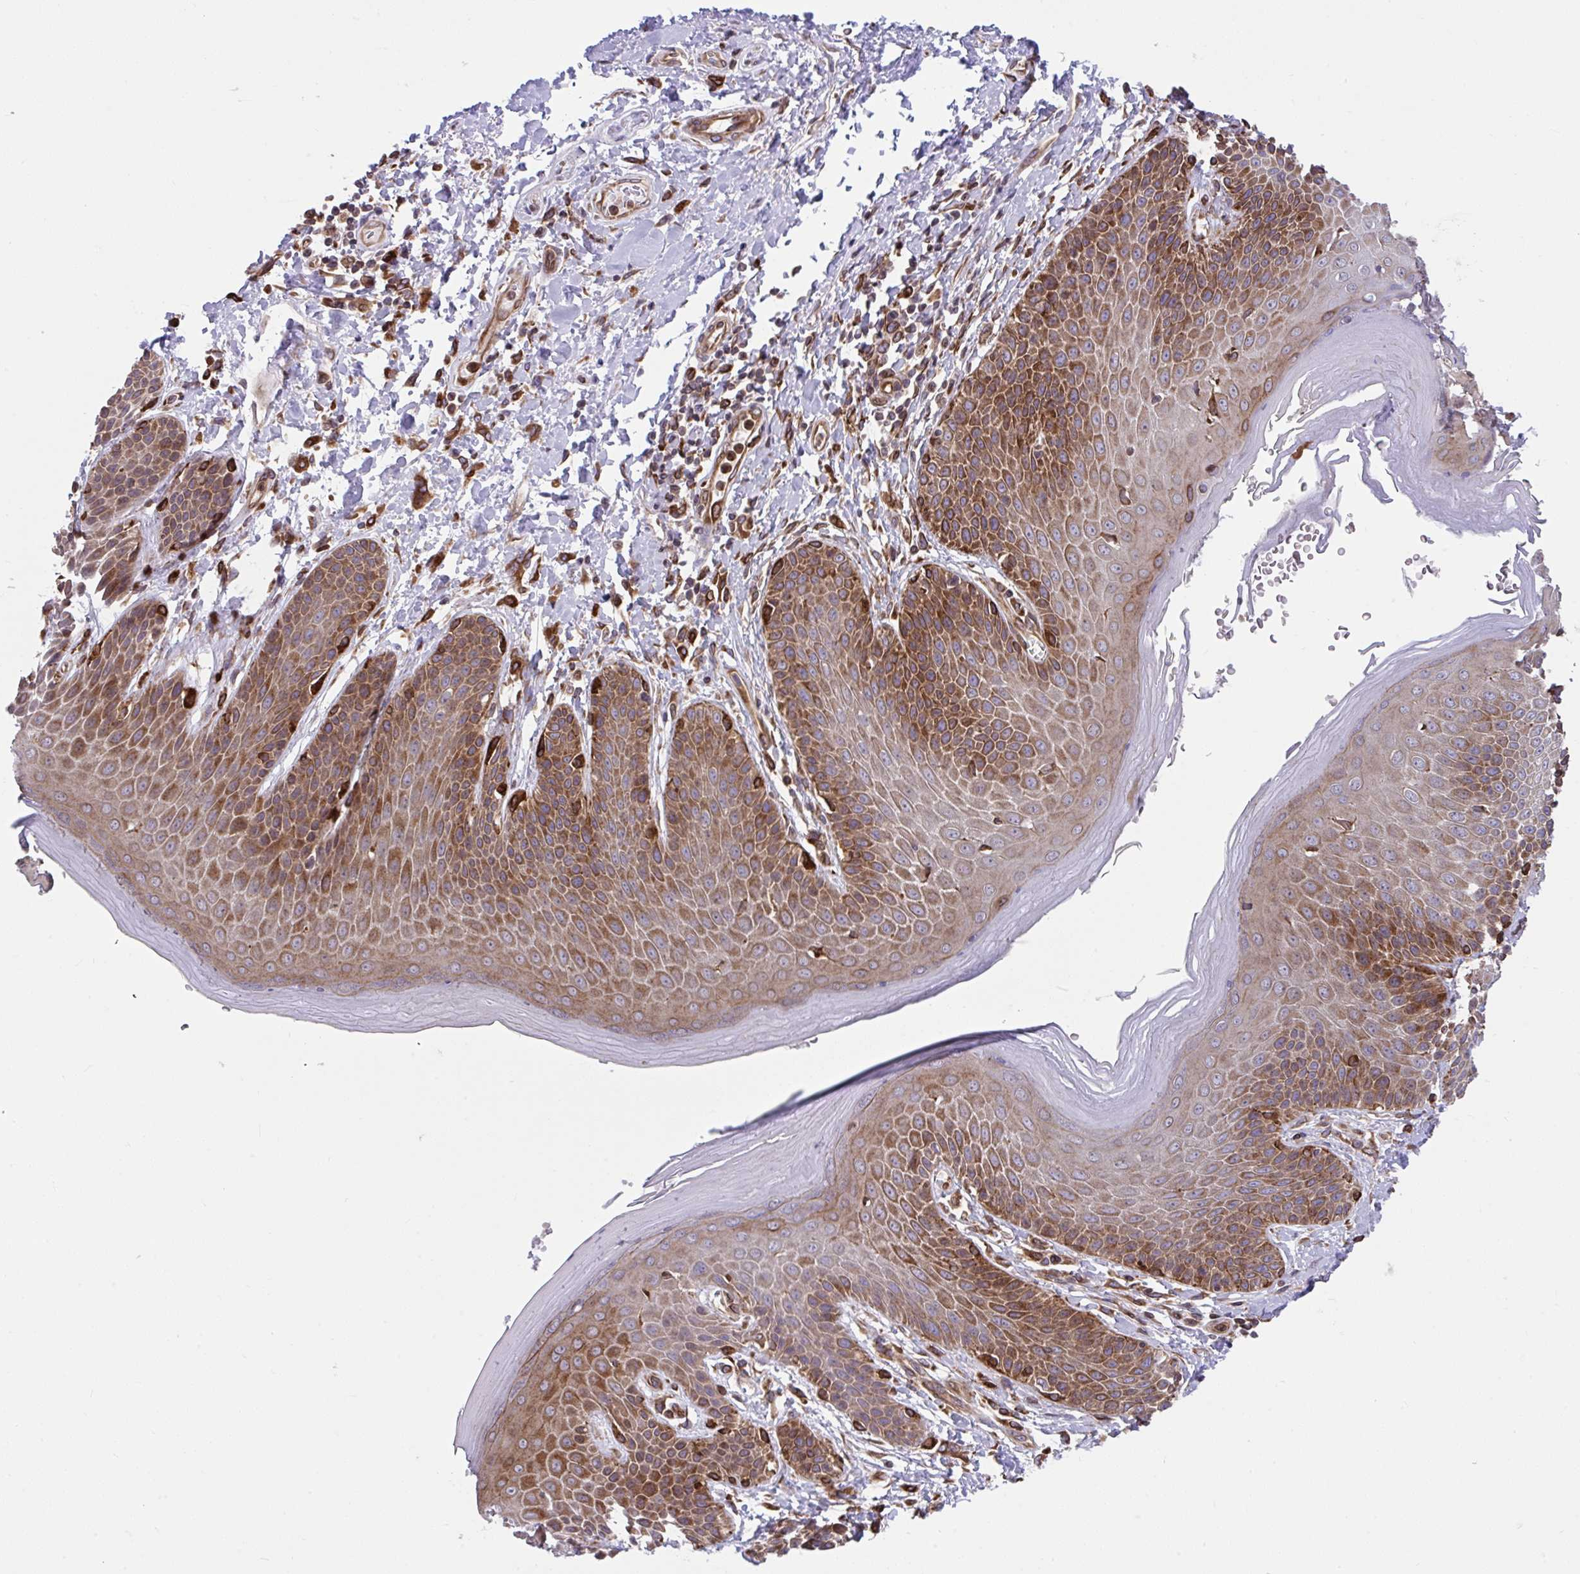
{"staining": {"intensity": "moderate", "quantity": ">75%", "location": "cytoplasmic/membranous"}, "tissue": "skin", "cell_type": "Epidermal cells", "image_type": "normal", "snomed": [{"axis": "morphology", "description": "Normal tissue, NOS"}, {"axis": "topography", "description": "Peripheral nerve tissue"}], "caption": "Protein staining exhibits moderate cytoplasmic/membranous staining in approximately >75% of epidermal cells in normal skin. (IHC, brightfield microscopy, high magnification).", "gene": "STIM2", "patient": {"sex": "male", "age": 51}}